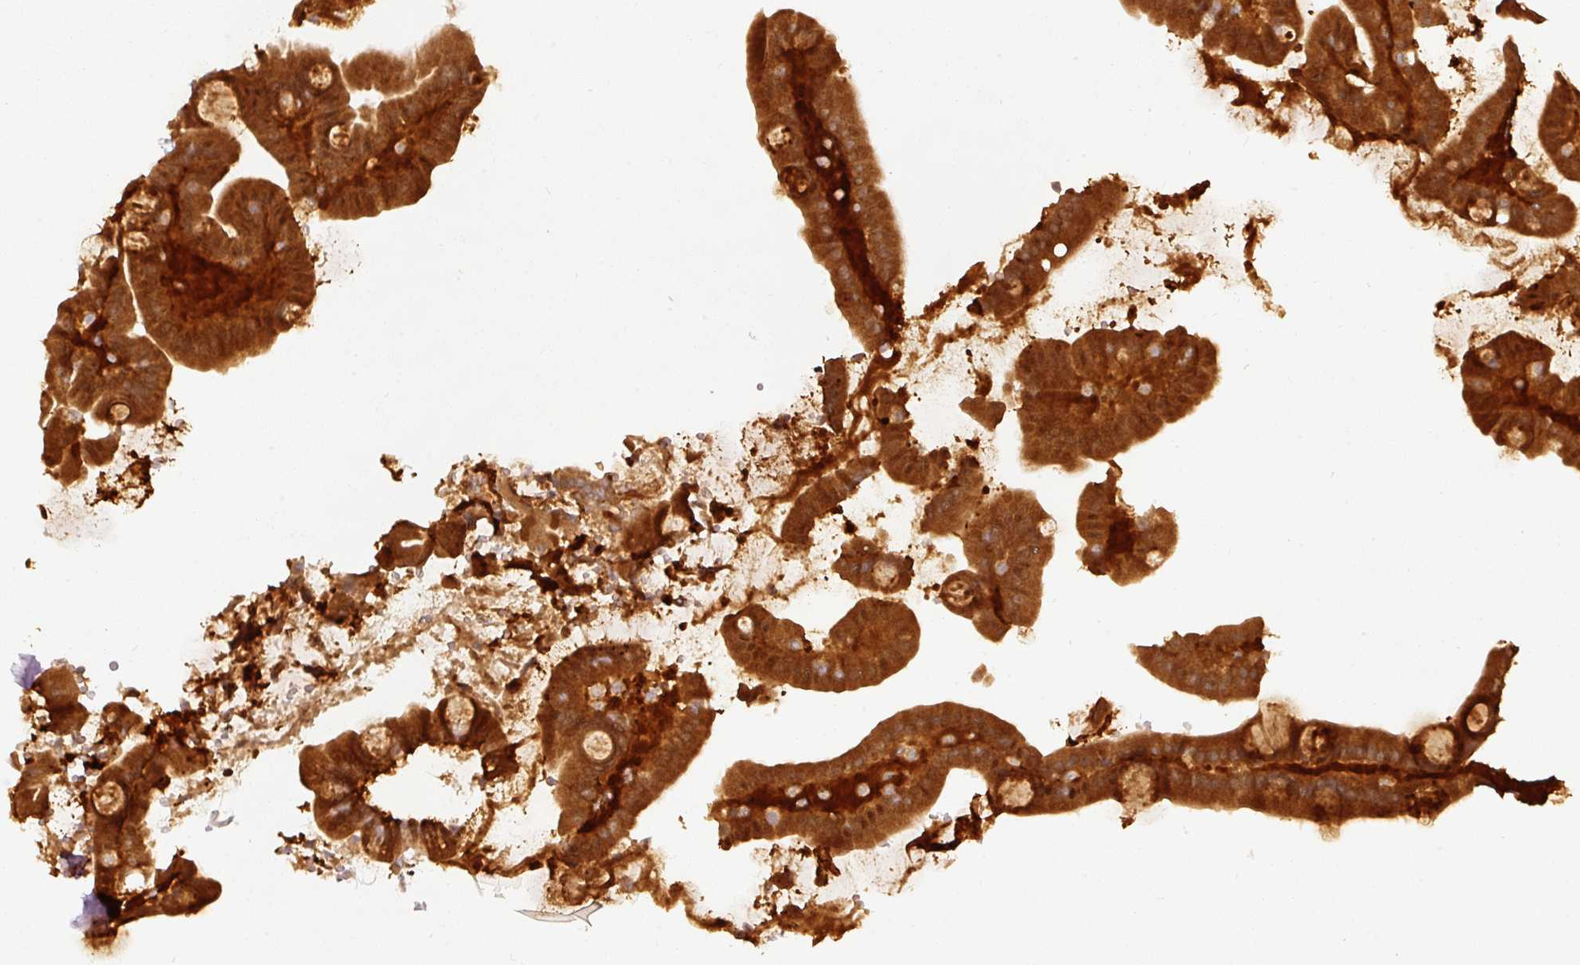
{"staining": {"intensity": "strong", "quantity": ">75%", "location": "cytoplasmic/membranous"}, "tissue": "duodenum", "cell_type": "Glandular cells", "image_type": "normal", "snomed": [{"axis": "morphology", "description": "Normal tissue, NOS"}, {"axis": "topography", "description": "Duodenum"}], "caption": "An image of duodenum stained for a protein demonstrates strong cytoplasmic/membranous brown staining in glandular cells.", "gene": "EIF3B", "patient": {"sex": "male", "age": 55}}